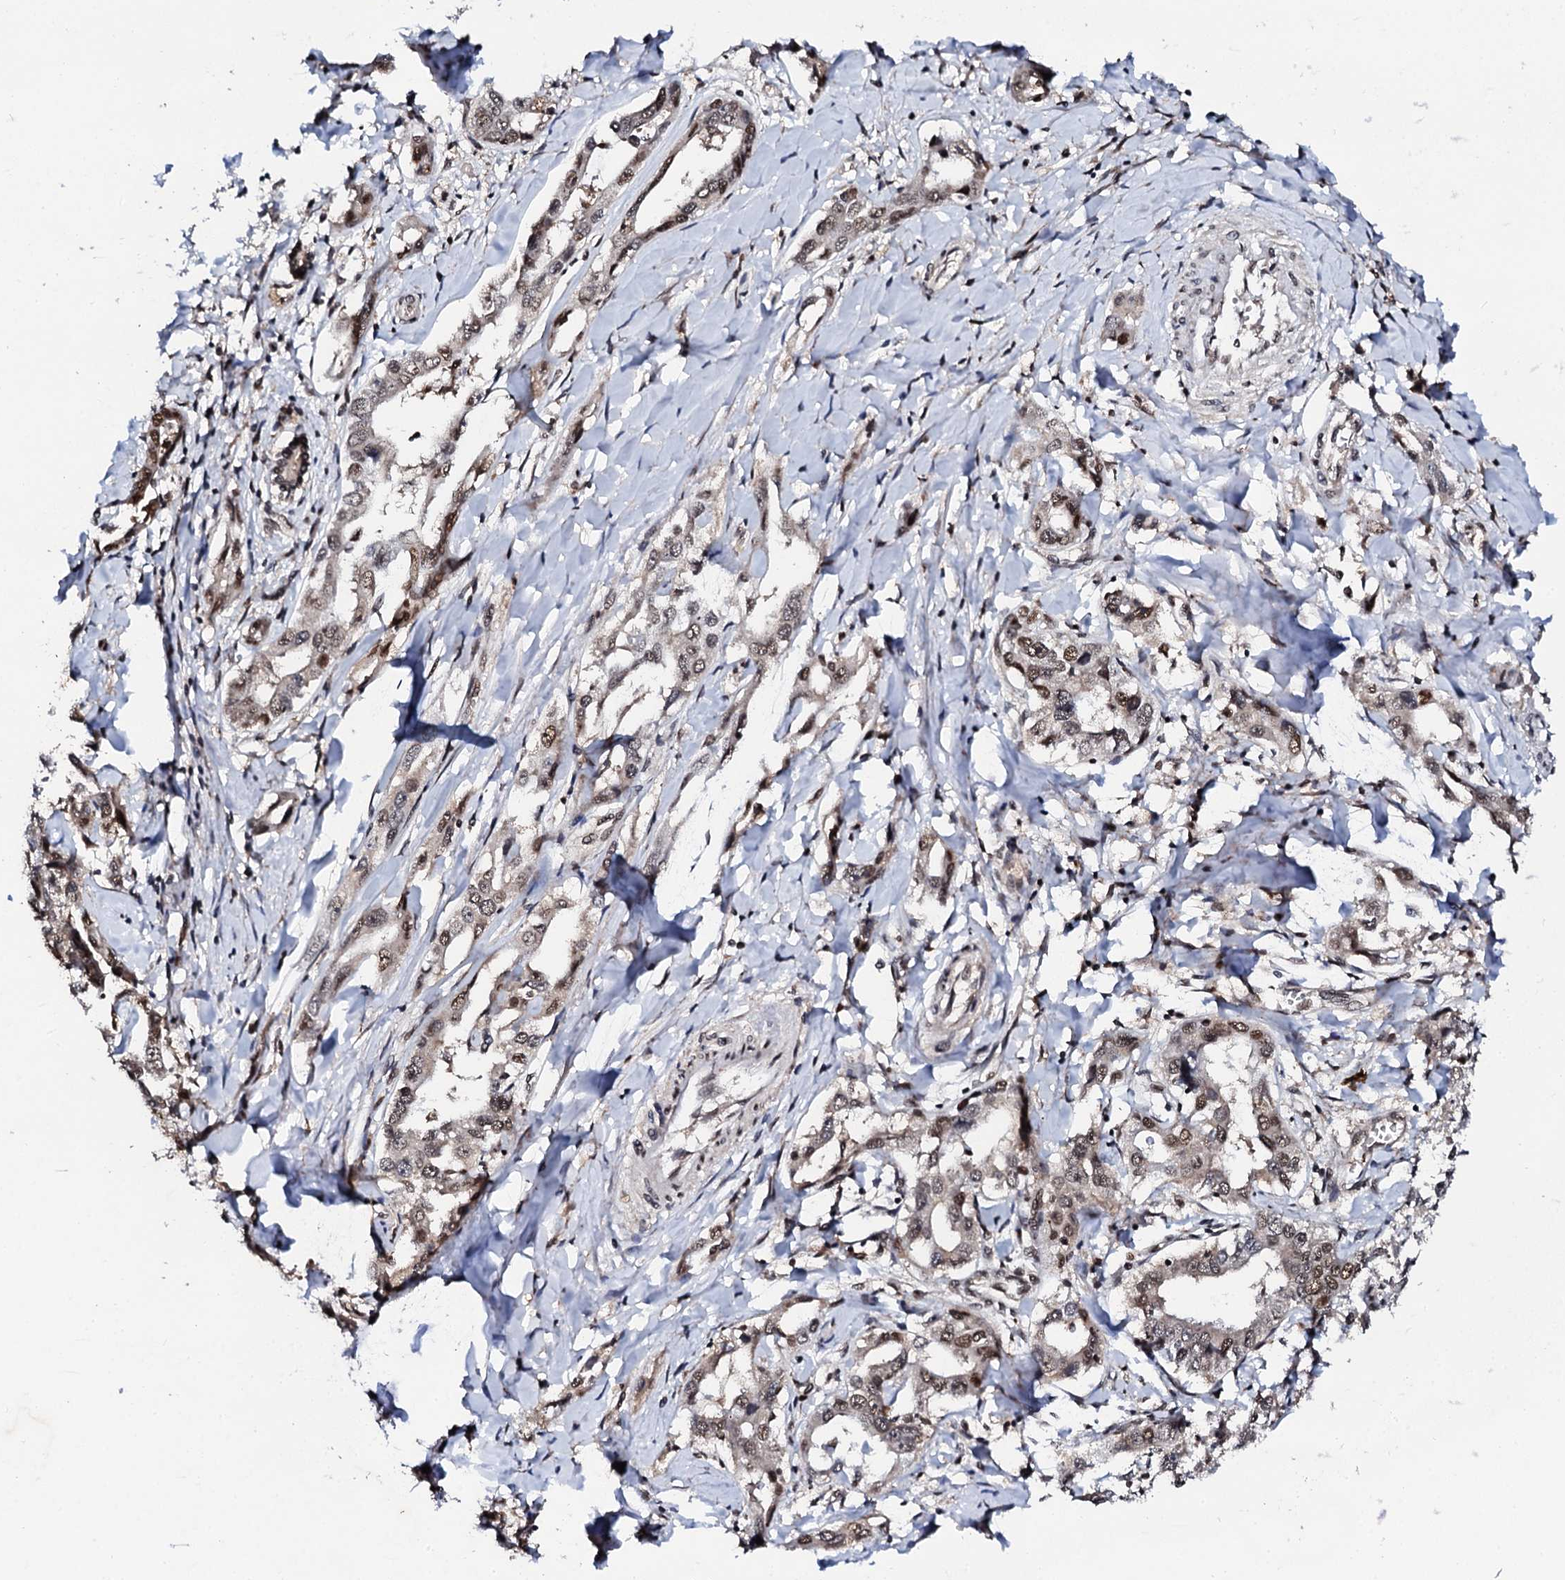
{"staining": {"intensity": "moderate", "quantity": ">75%", "location": "nuclear"}, "tissue": "liver cancer", "cell_type": "Tumor cells", "image_type": "cancer", "snomed": [{"axis": "morphology", "description": "Cholangiocarcinoma"}, {"axis": "topography", "description": "Liver"}], "caption": "Immunohistochemical staining of liver cholangiocarcinoma demonstrates moderate nuclear protein positivity in about >75% of tumor cells.", "gene": "CSTF3", "patient": {"sex": "male", "age": 59}}